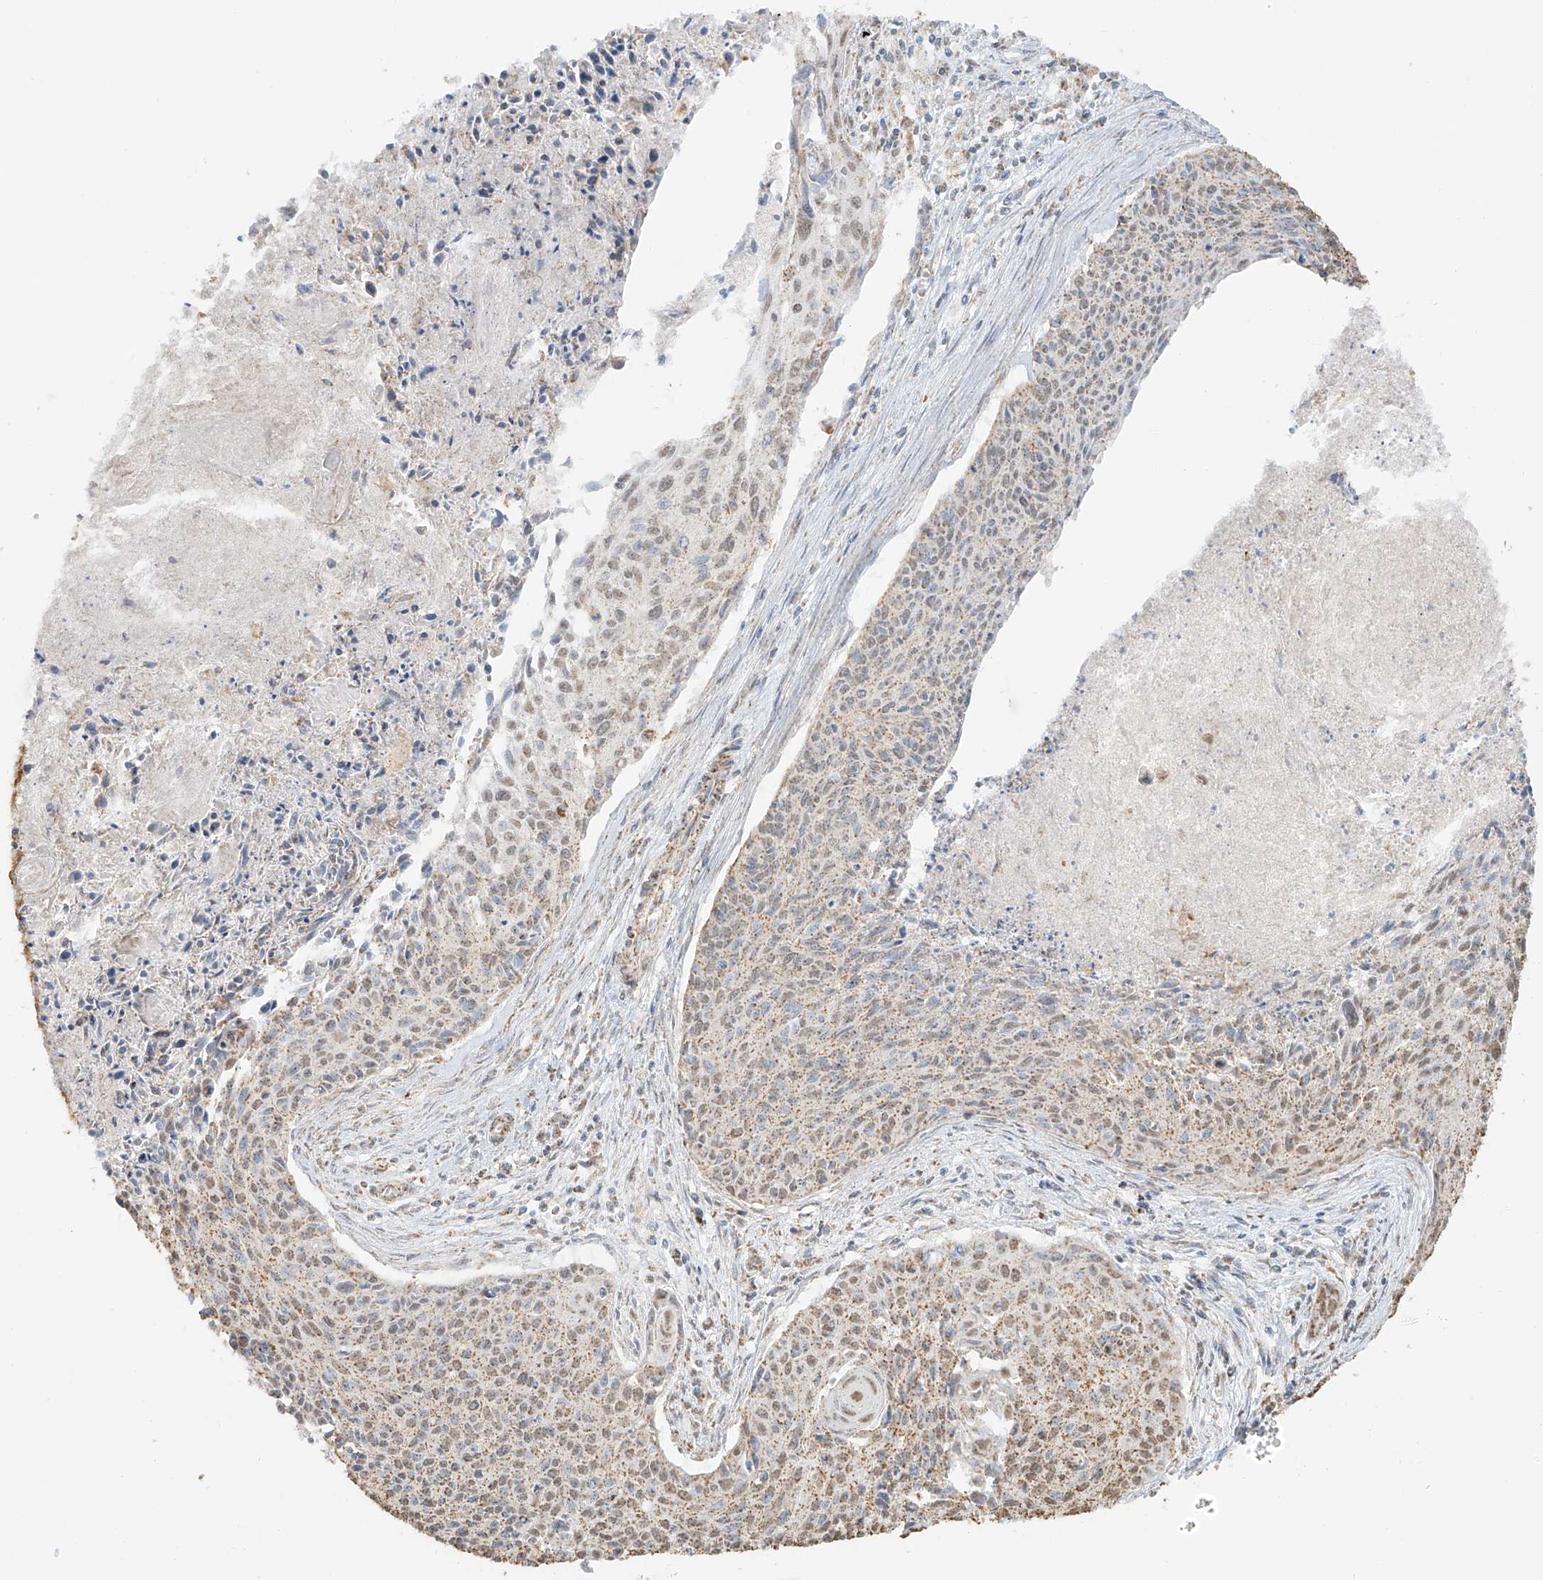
{"staining": {"intensity": "weak", "quantity": "25%-75%", "location": "cytoplasmic/membranous,nuclear"}, "tissue": "cervical cancer", "cell_type": "Tumor cells", "image_type": "cancer", "snomed": [{"axis": "morphology", "description": "Squamous cell carcinoma, NOS"}, {"axis": "topography", "description": "Cervix"}], "caption": "Cervical squamous cell carcinoma stained with IHC demonstrates weak cytoplasmic/membranous and nuclear expression in approximately 25%-75% of tumor cells.", "gene": "MIPEP", "patient": {"sex": "female", "age": 55}}